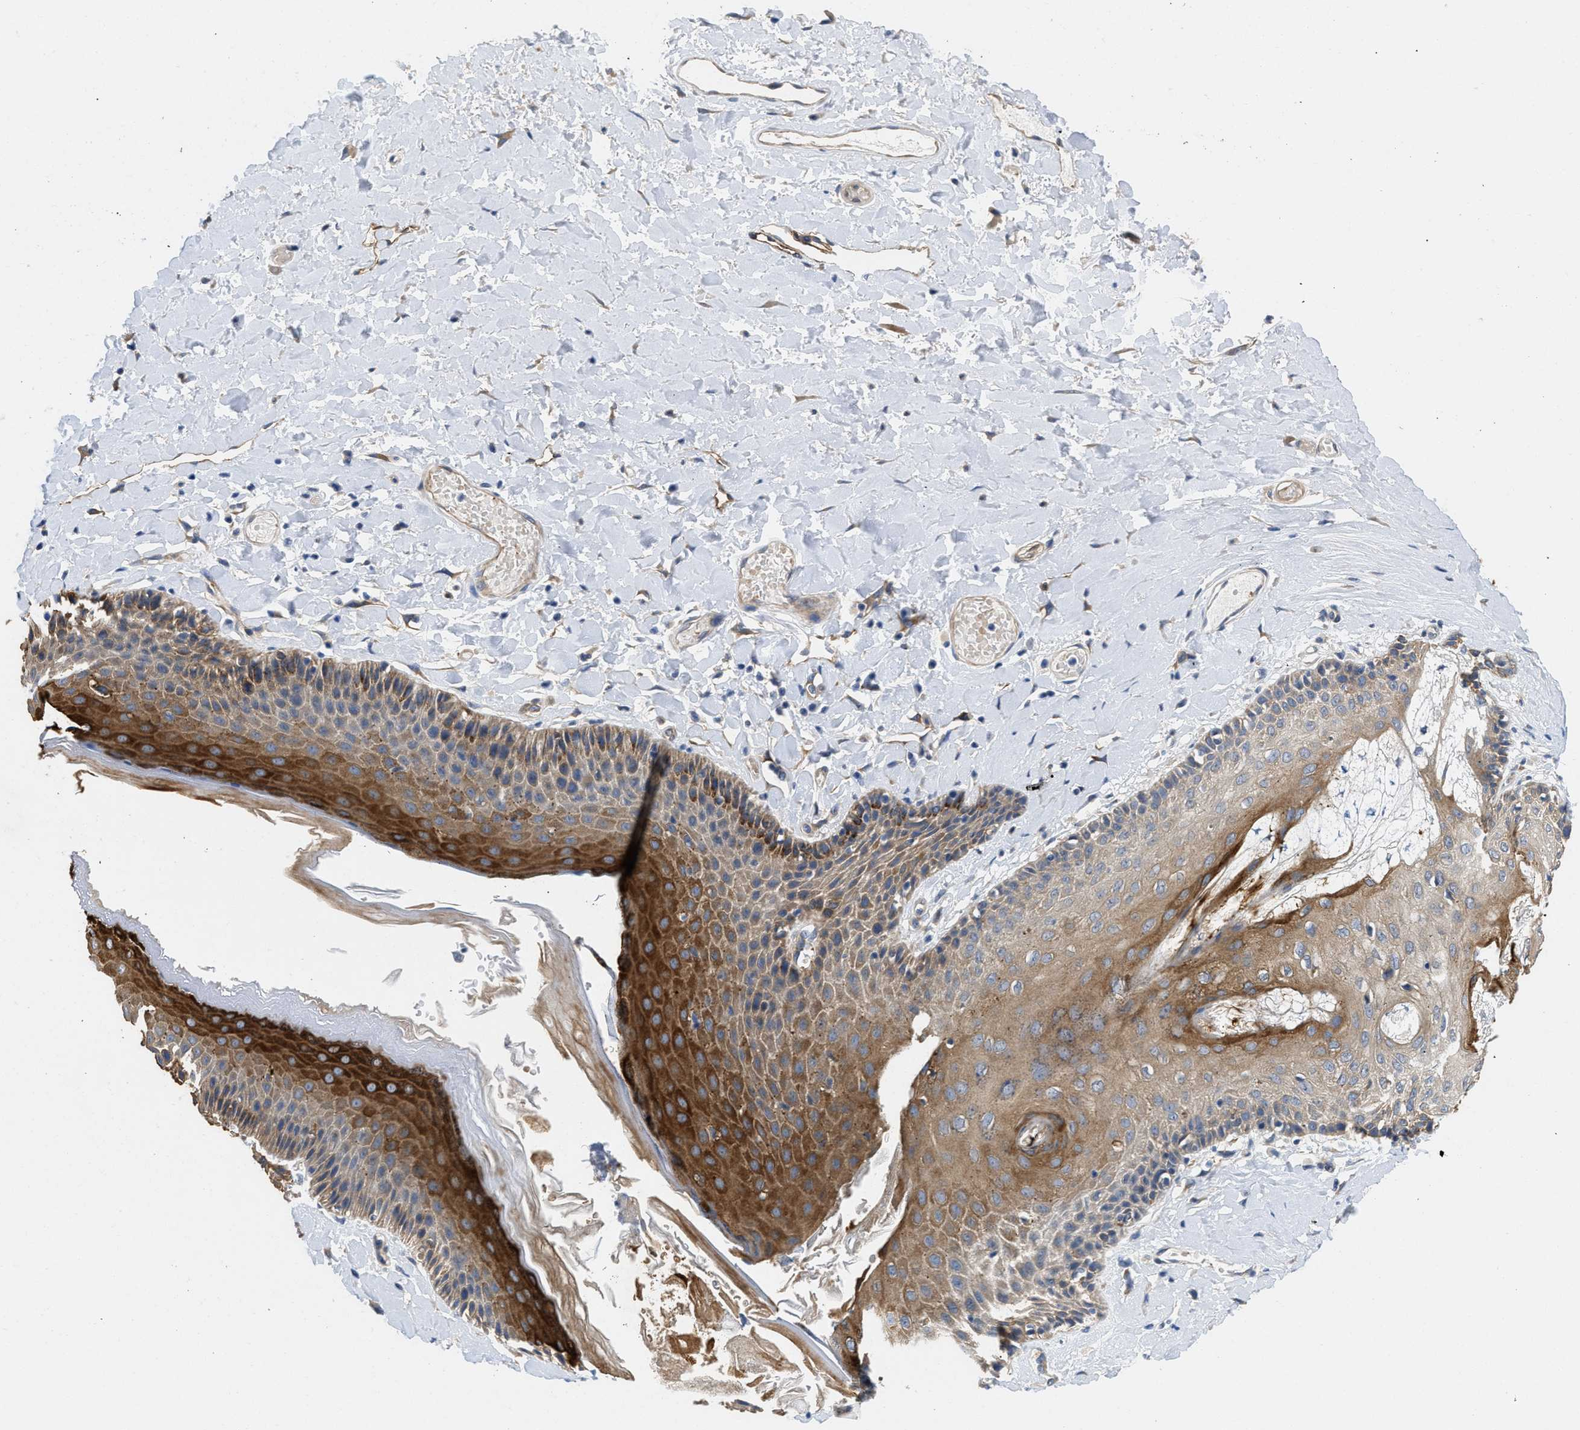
{"staining": {"intensity": "strong", "quantity": ">75%", "location": "cytoplasmic/membranous"}, "tissue": "skin", "cell_type": "Epidermal cells", "image_type": "normal", "snomed": [{"axis": "morphology", "description": "Normal tissue, NOS"}, {"axis": "topography", "description": "Anal"}], "caption": "Benign skin was stained to show a protein in brown. There is high levels of strong cytoplasmic/membranous expression in about >75% of epidermal cells. The staining was performed using DAB to visualize the protein expression in brown, while the nuclei were stained in blue with hematoxylin (Magnification: 20x).", "gene": "RAPH1", "patient": {"sex": "male", "age": 69}}